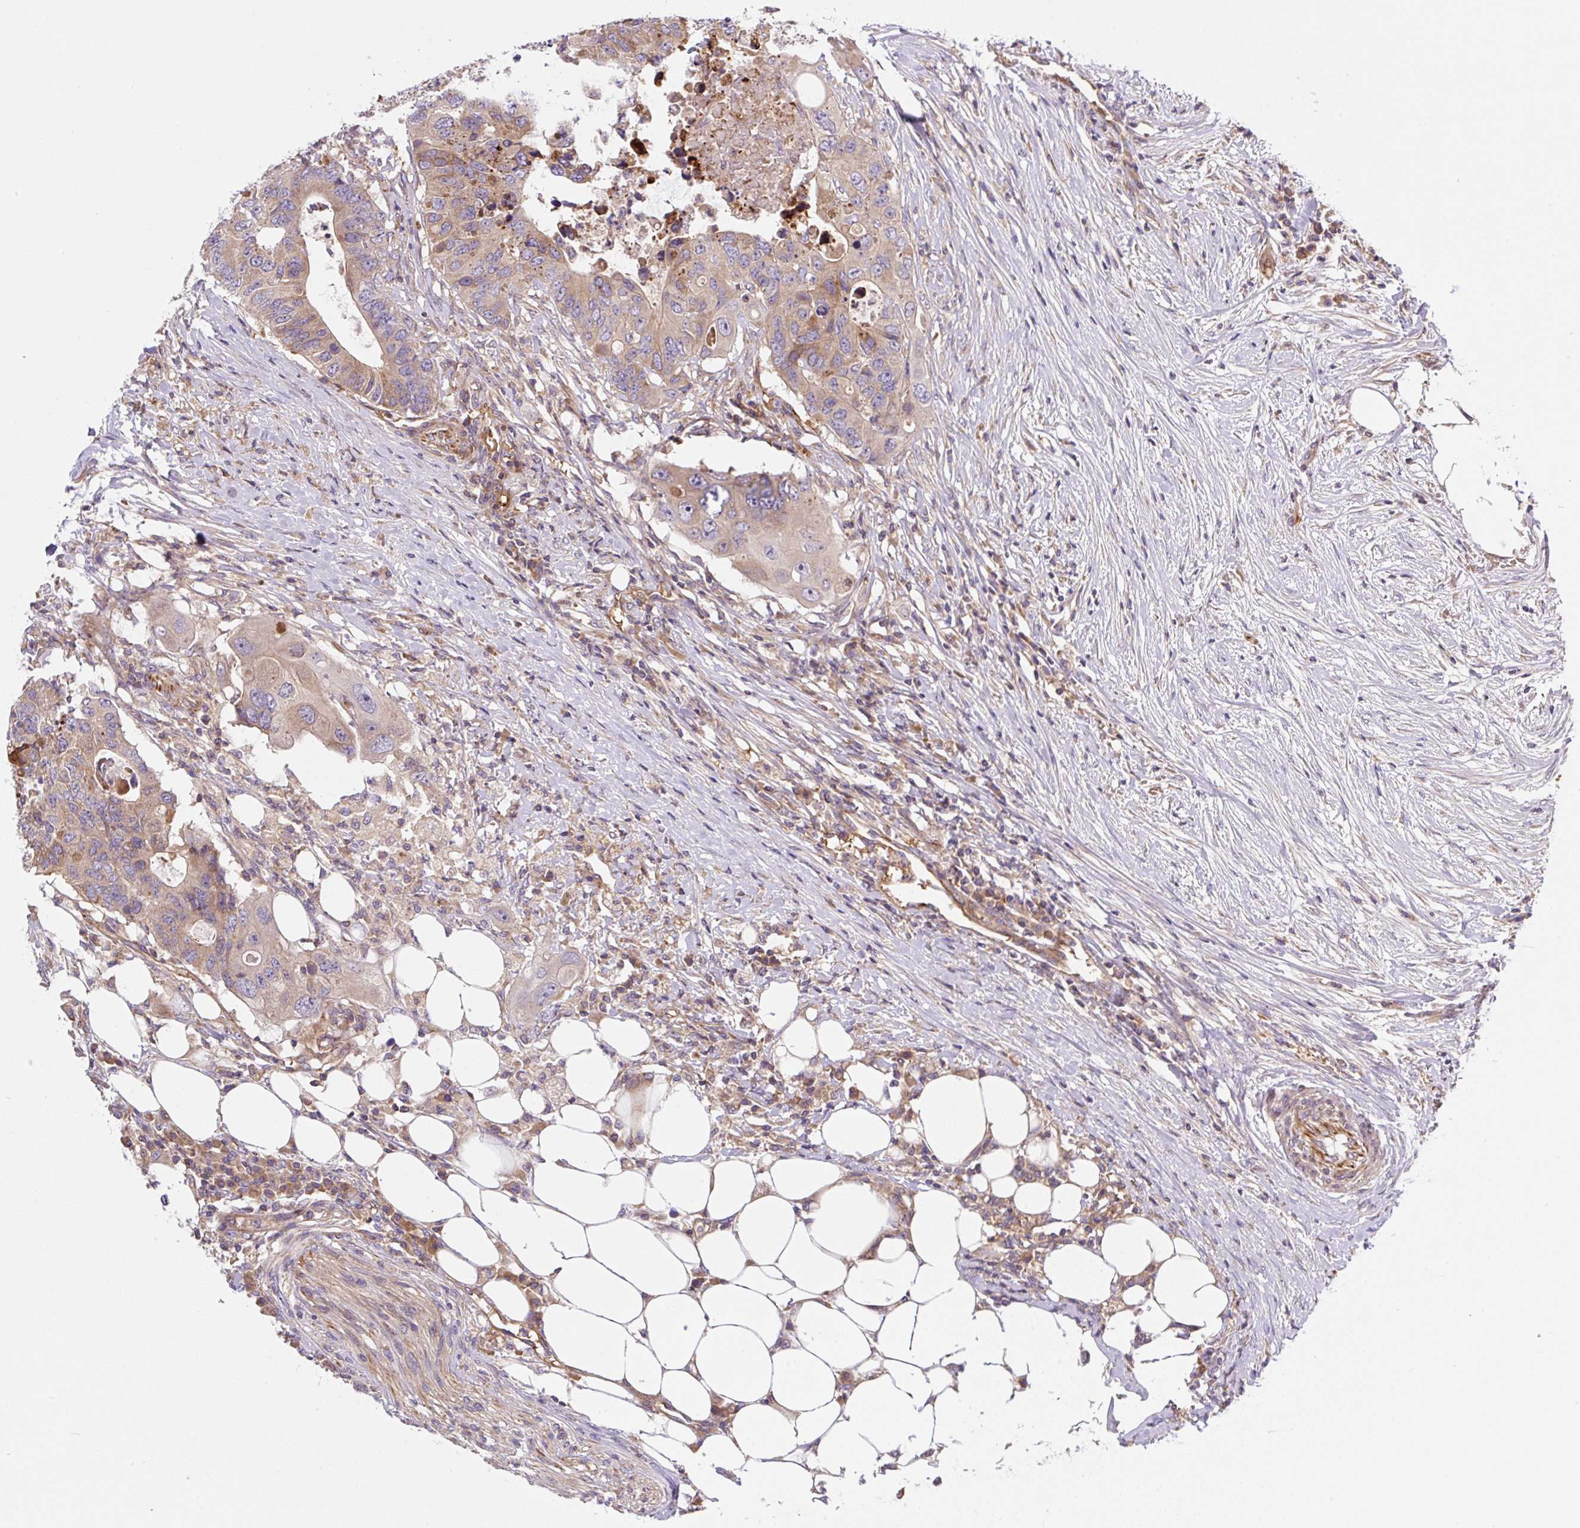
{"staining": {"intensity": "moderate", "quantity": ">75%", "location": "cytoplasmic/membranous"}, "tissue": "colorectal cancer", "cell_type": "Tumor cells", "image_type": "cancer", "snomed": [{"axis": "morphology", "description": "Adenocarcinoma, NOS"}, {"axis": "topography", "description": "Colon"}], "caption": "Brown immunohistochemical staining in colorectal adenocarcinoma shows moderate cytoplasmic/membranous positivity in about >75% of tumor cells.", "gene": "APOBEC3D", "patient": {"sex": "male", "age": 71}}